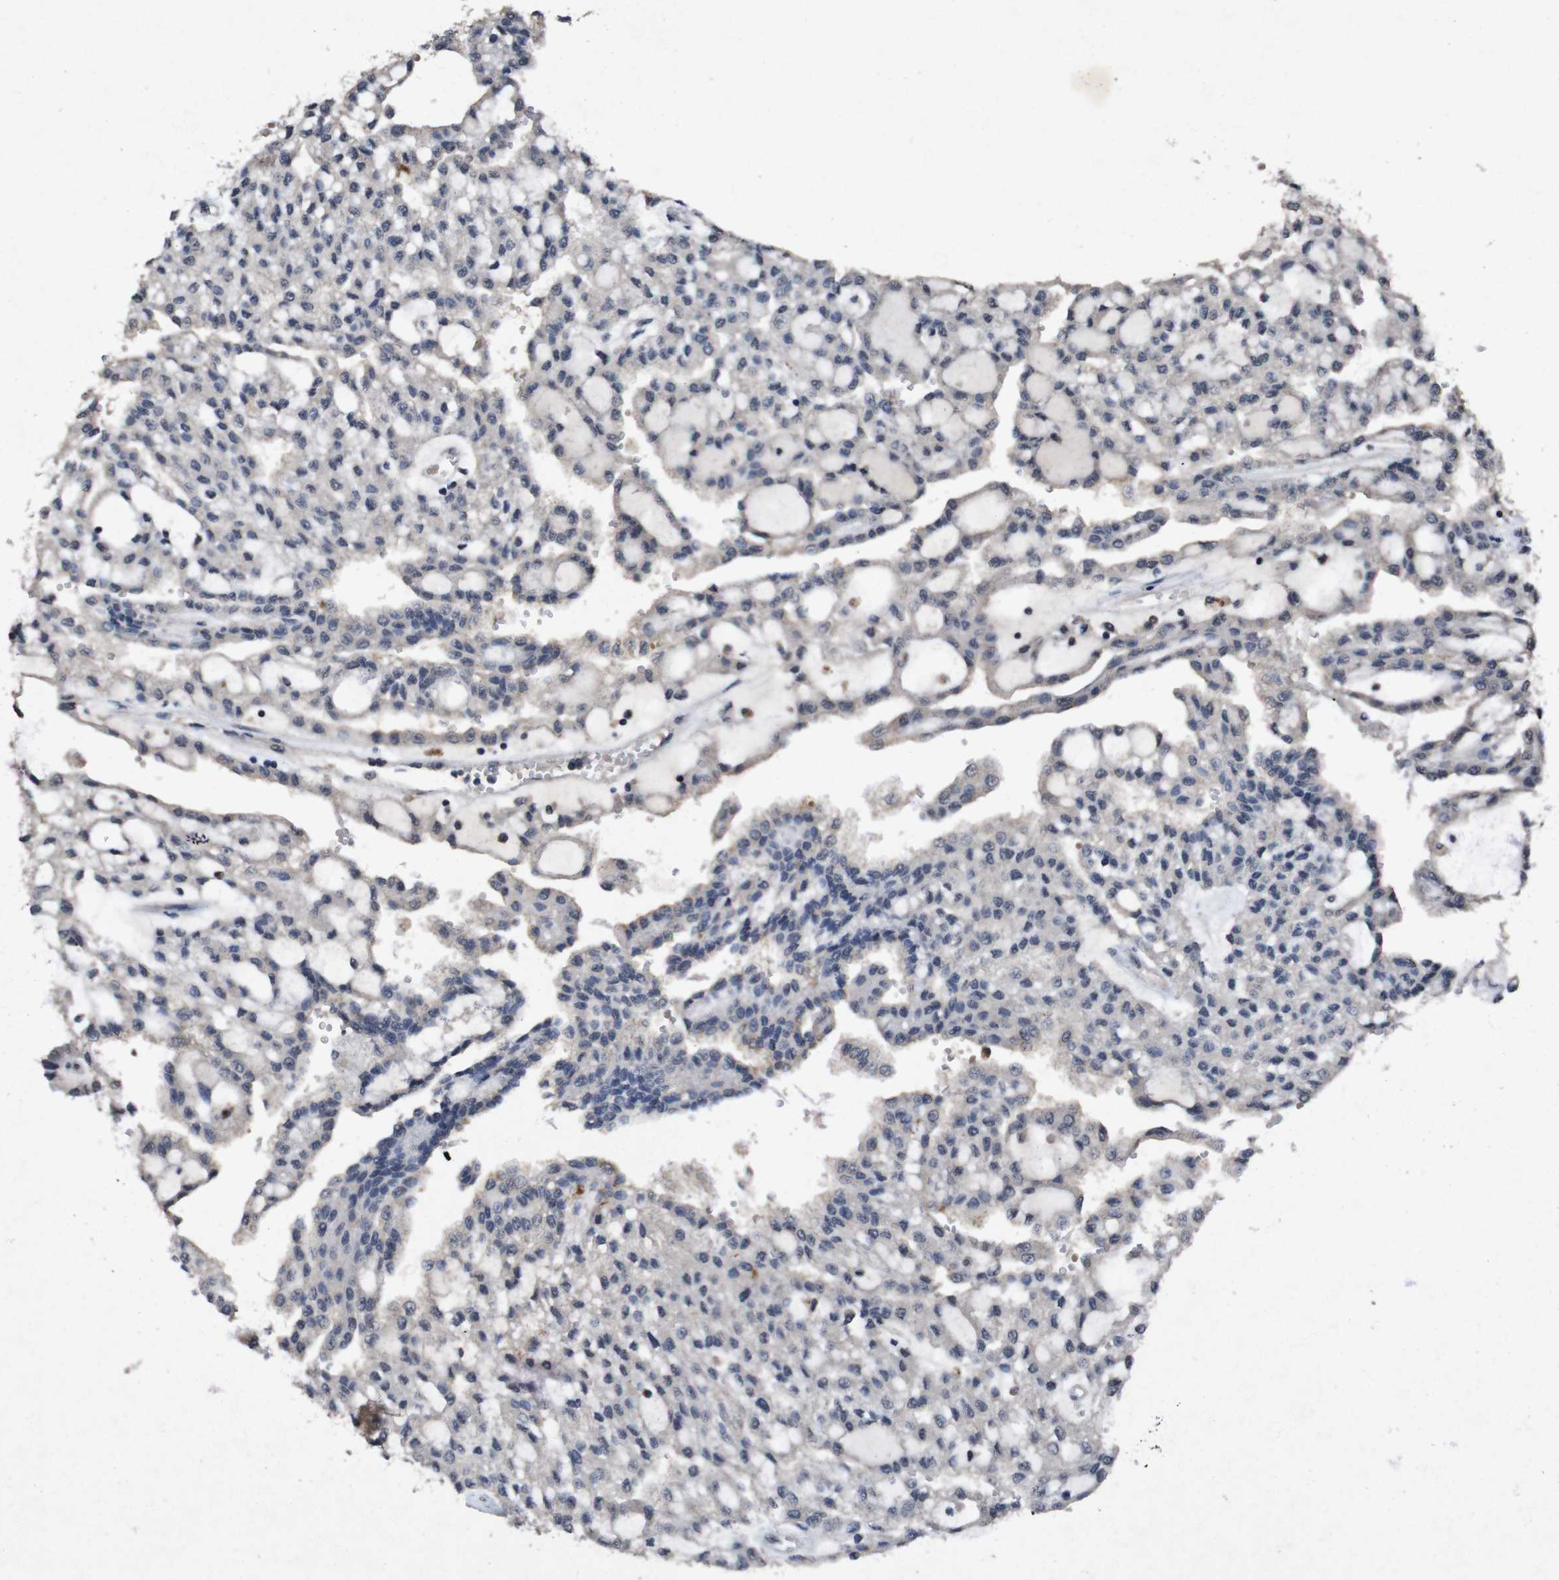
{"staining": {"intensity": "negative", "quantity": "none", "location": "none"}, "tissue": "renal cancer", "cell_type": "Tumor cells", "image_type": "cancer", "snomed": [{"axis": "morphology", "description": "Adenocarcinoma, NOS"}, {"axis": "topography", "description": "Kidney"}], "caption": "Histopathology image shows no significant protein staining in tumor cells of adenocarcinoma (renal).", "gene": "AKT3", "patient": {"sex": "male", "age": 63}}